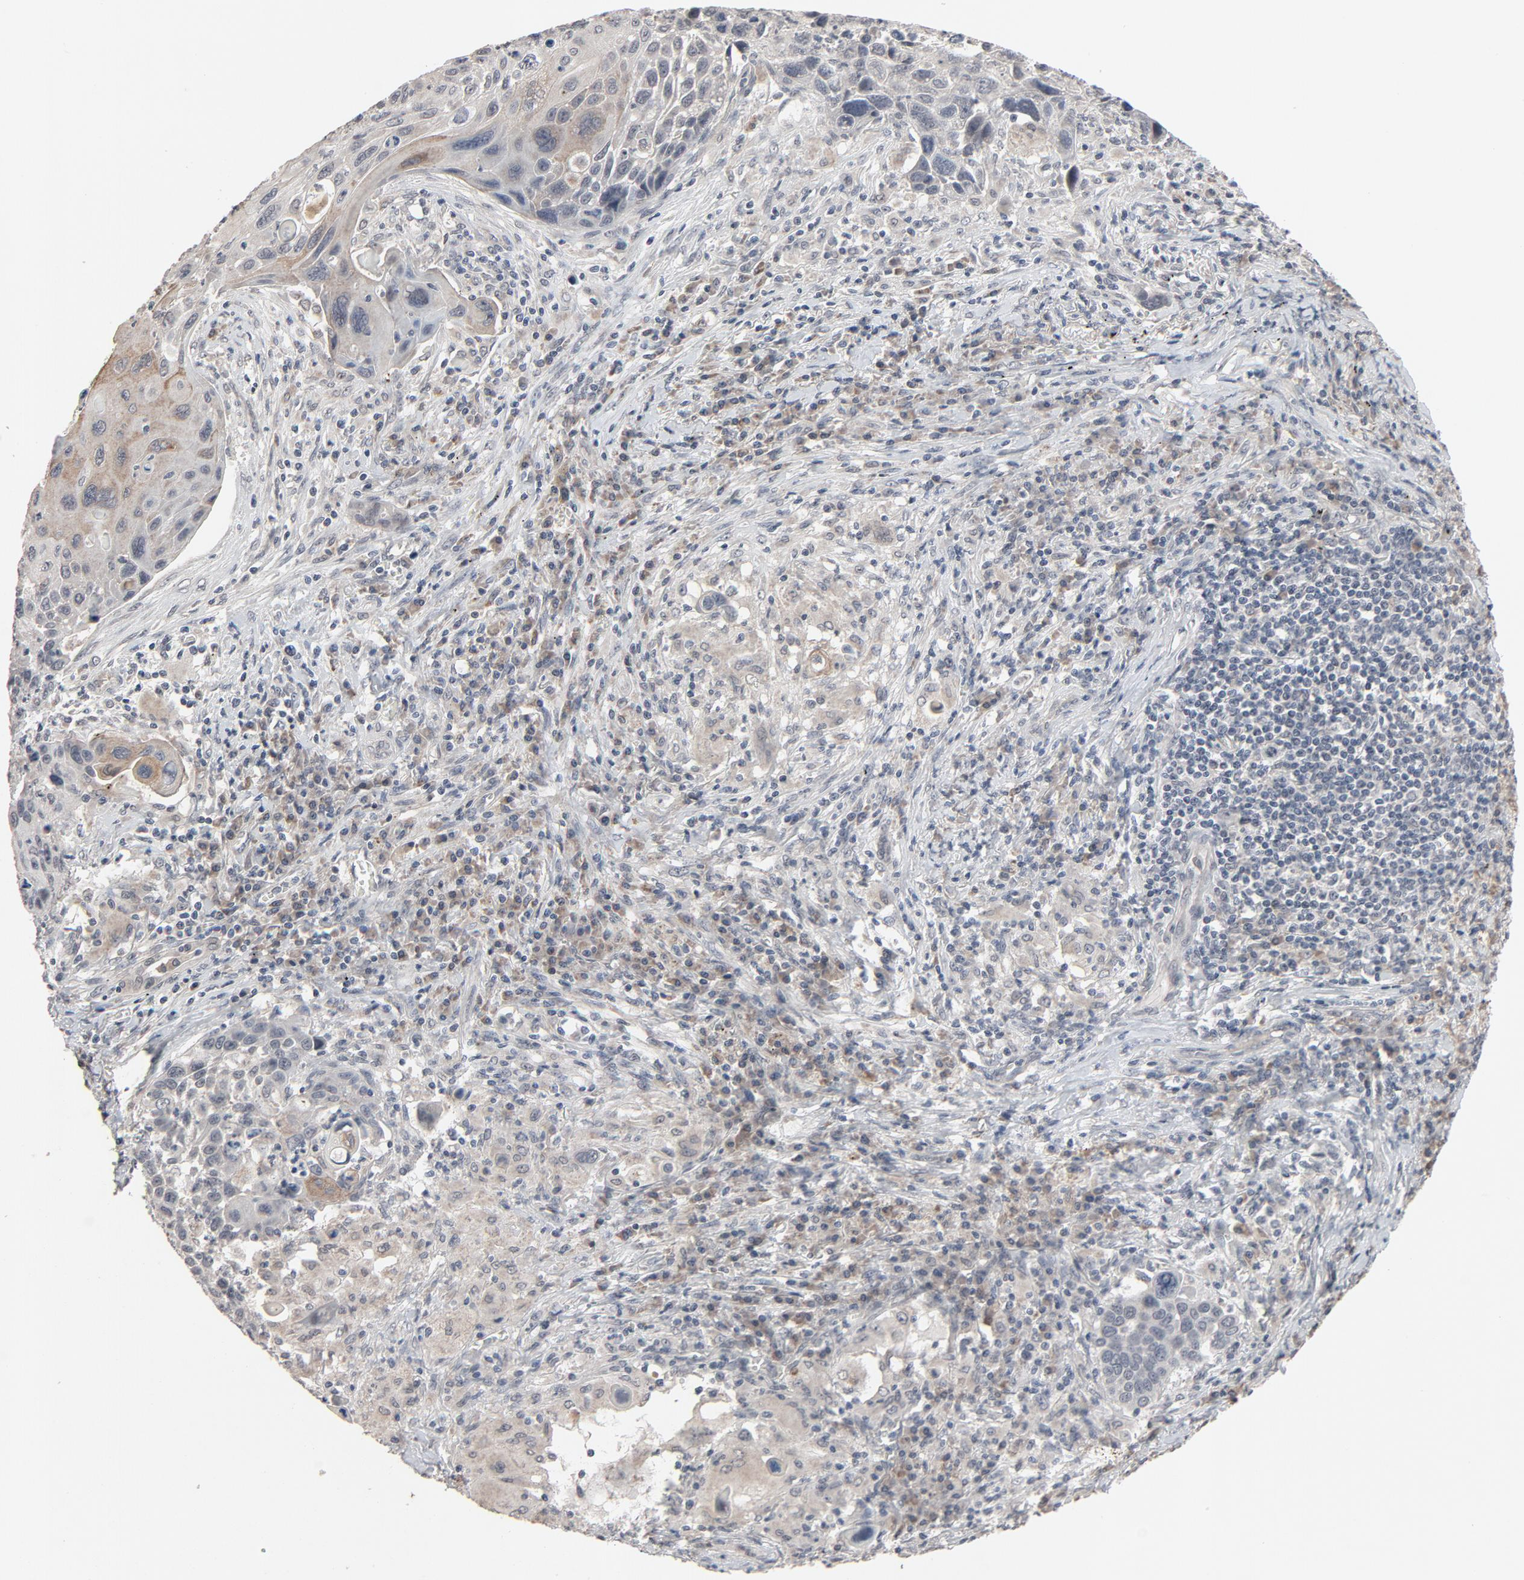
{"staining": {"intensity": "weak", "quantity": "<25%", "location": "cytoplasmic/membranous"}, "tissue": "lung cancer", "cell_type": "Tumor cells", "image_type": "cancer", "snomed": [{"axis": "morphology", "description": "Squamous cell carcinoma, NOS"}, {"axis": "topography", "description": "Lung"}], "caption": "Immunohistochemistry histopathology image of lung cancer stained for a protein (brown), which demonstrates no expression in tumor cells. (DAB (3,3'-diaminobenzidine) immunohistochemistry (IHC), high magnification).", "gene": "MT3", "patient": {"sex": "male", "age": 68}}